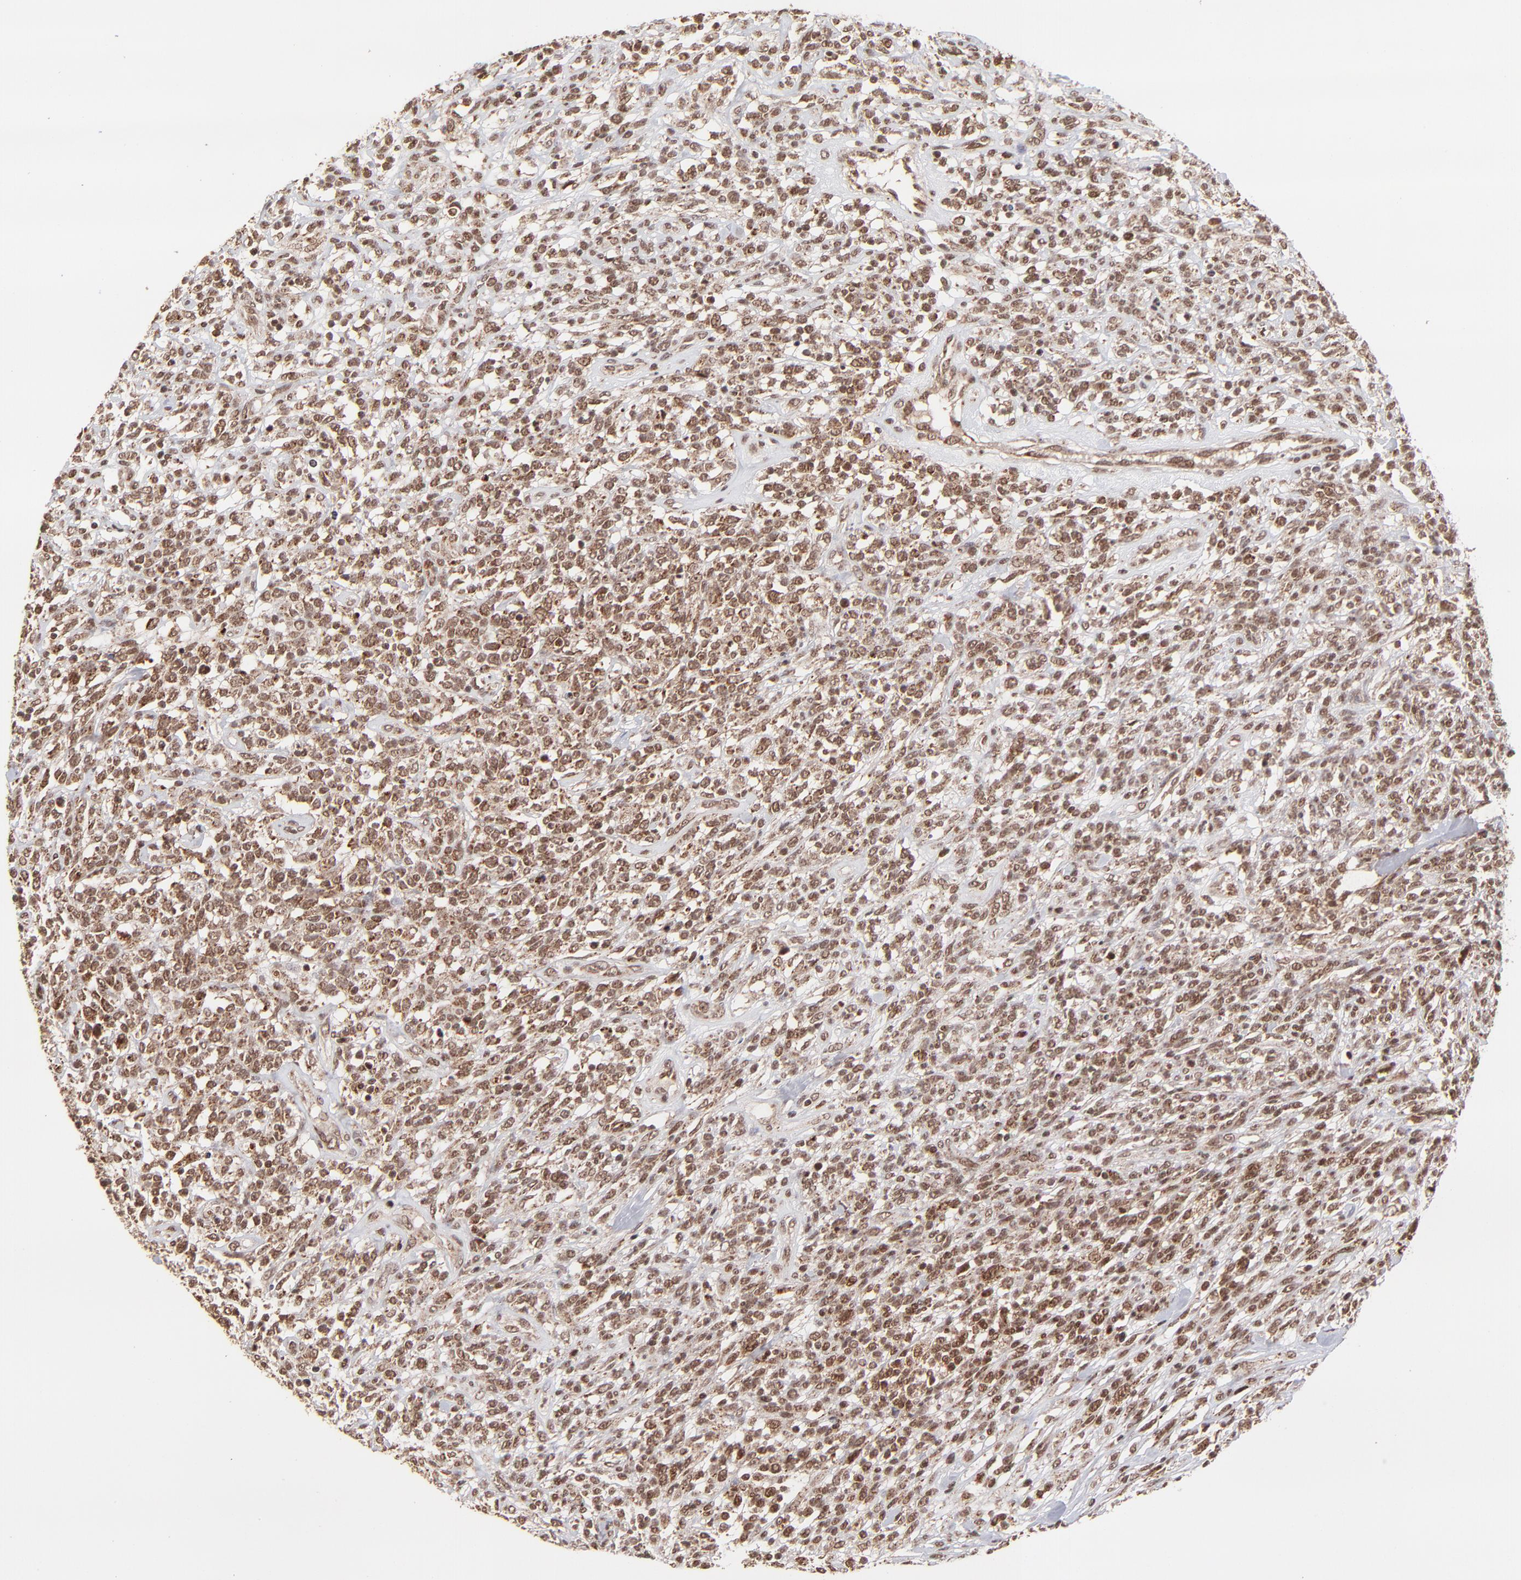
{"staining": {"intensity": "strong", "quantity": ">75%", "location": "cytoplasmic/membranous,nuclear"}, "tissue": "lymphoma", "cell_type": "Tumor cells", "image_type": "cancer", "snomed": [{"axis": "morphology", "description": "Malignant lymphoma, non-Hodgkin's type, High grade"}, {"axis": "topography", "description": "Lymph node"}], "caption": "High-grade malignant lymphoma, non-Hodgkin's type stained with a brown dye reveals strong cytoplasmic/membranous and nuclear positive positivity in about >75% of tumor cells.", "gene": "MED15", "patient": {"sex": "female", "age": 73}}